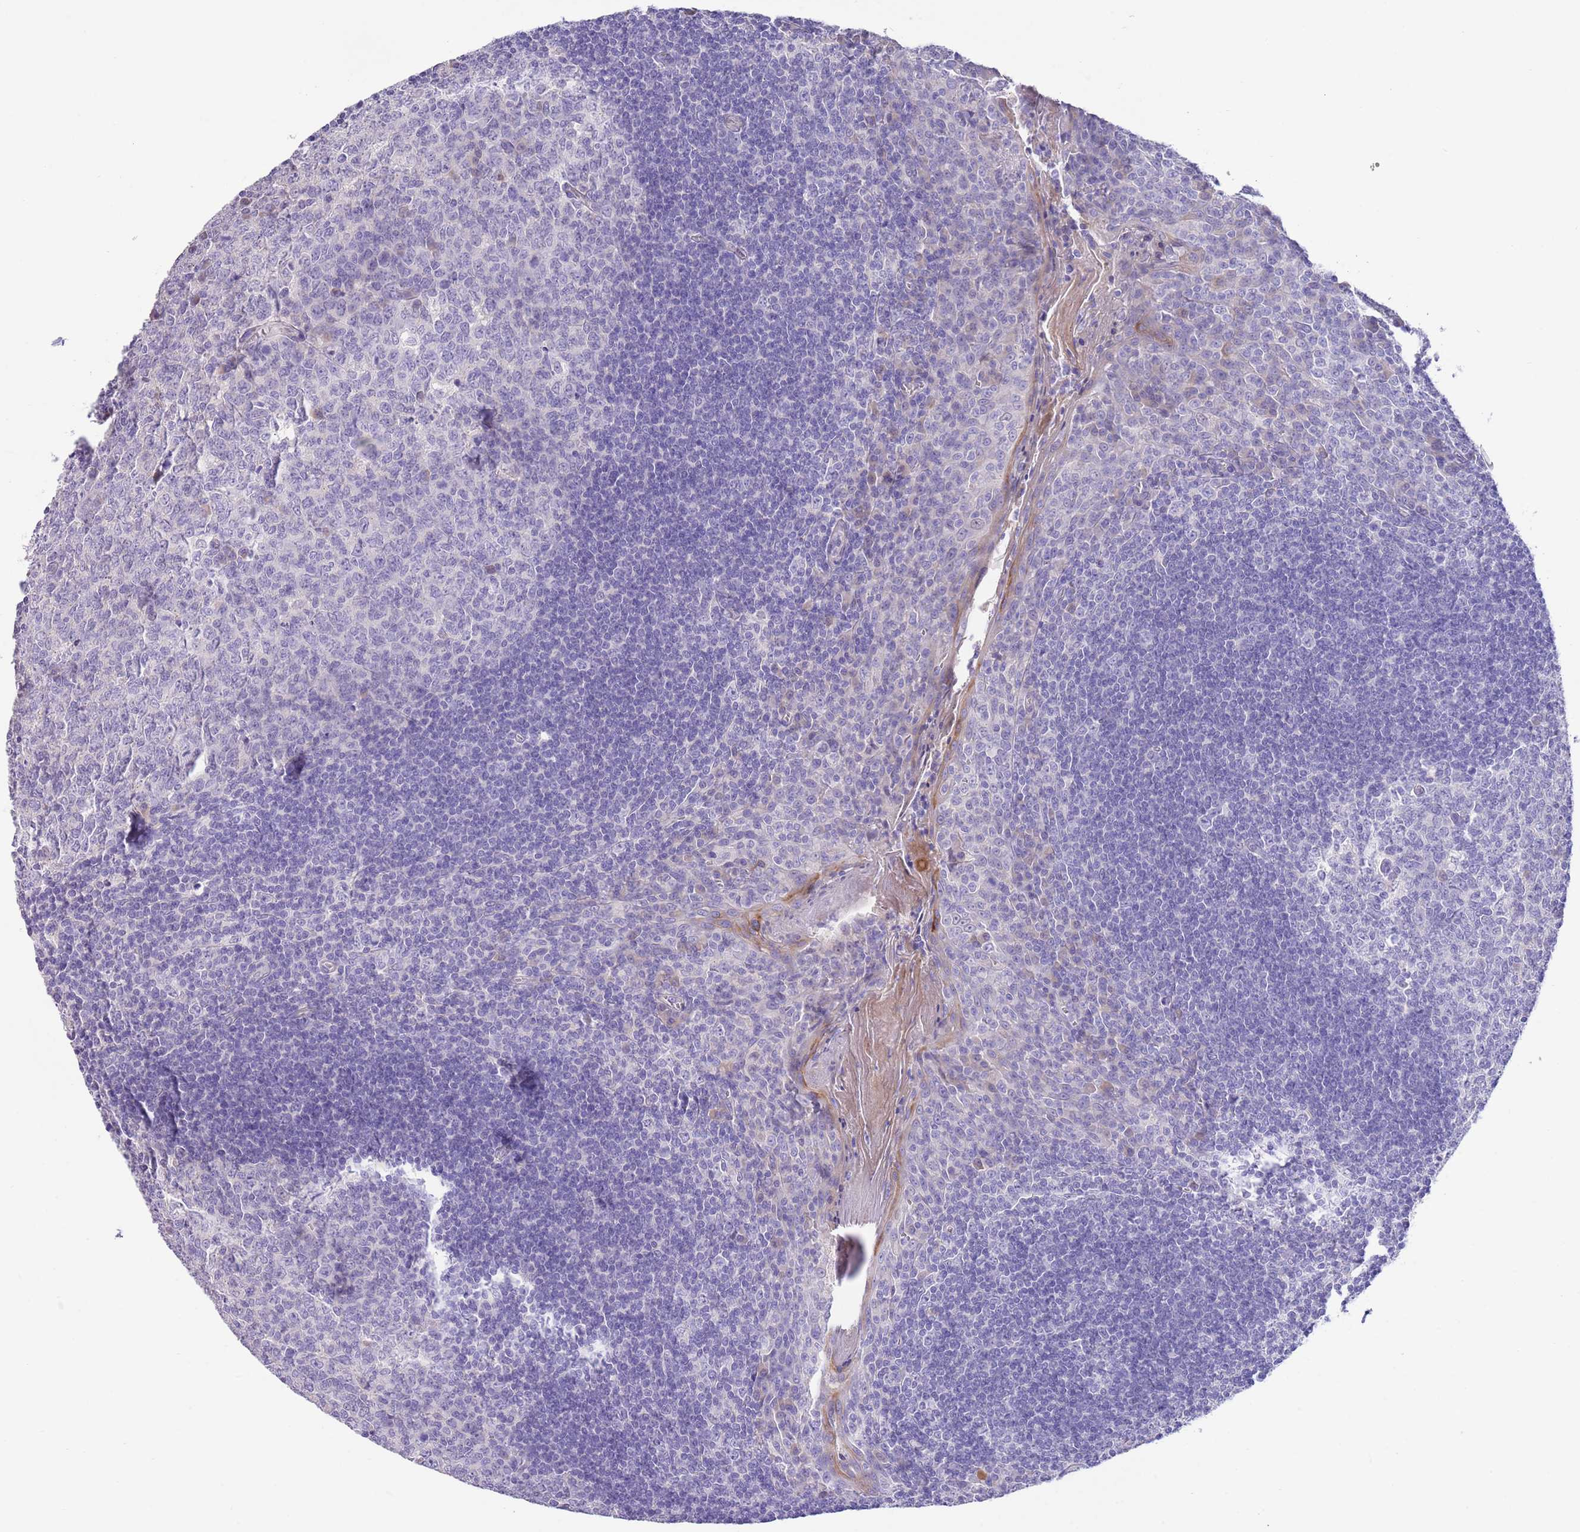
{"staining": {"intensity": "negative", "quantity": "none", "location": "none"}, "tissue": "tonsil", "cell_type": "Germinal center cells", "image_type": "normal", "snomed": [{"axis": "morphology", "description": "Normal tissue, NOS"}, {"axis": "topography", "description": "Tonsil"}], "caption": "Immunohistochemistry (IHC) histopathology image of unremarkable human tonsil stained for a protein (brown), which exhibits no positivity in germinal center cells.", "gene": "SFTPA1", "patient": {"sex": "male", "age": 27}}